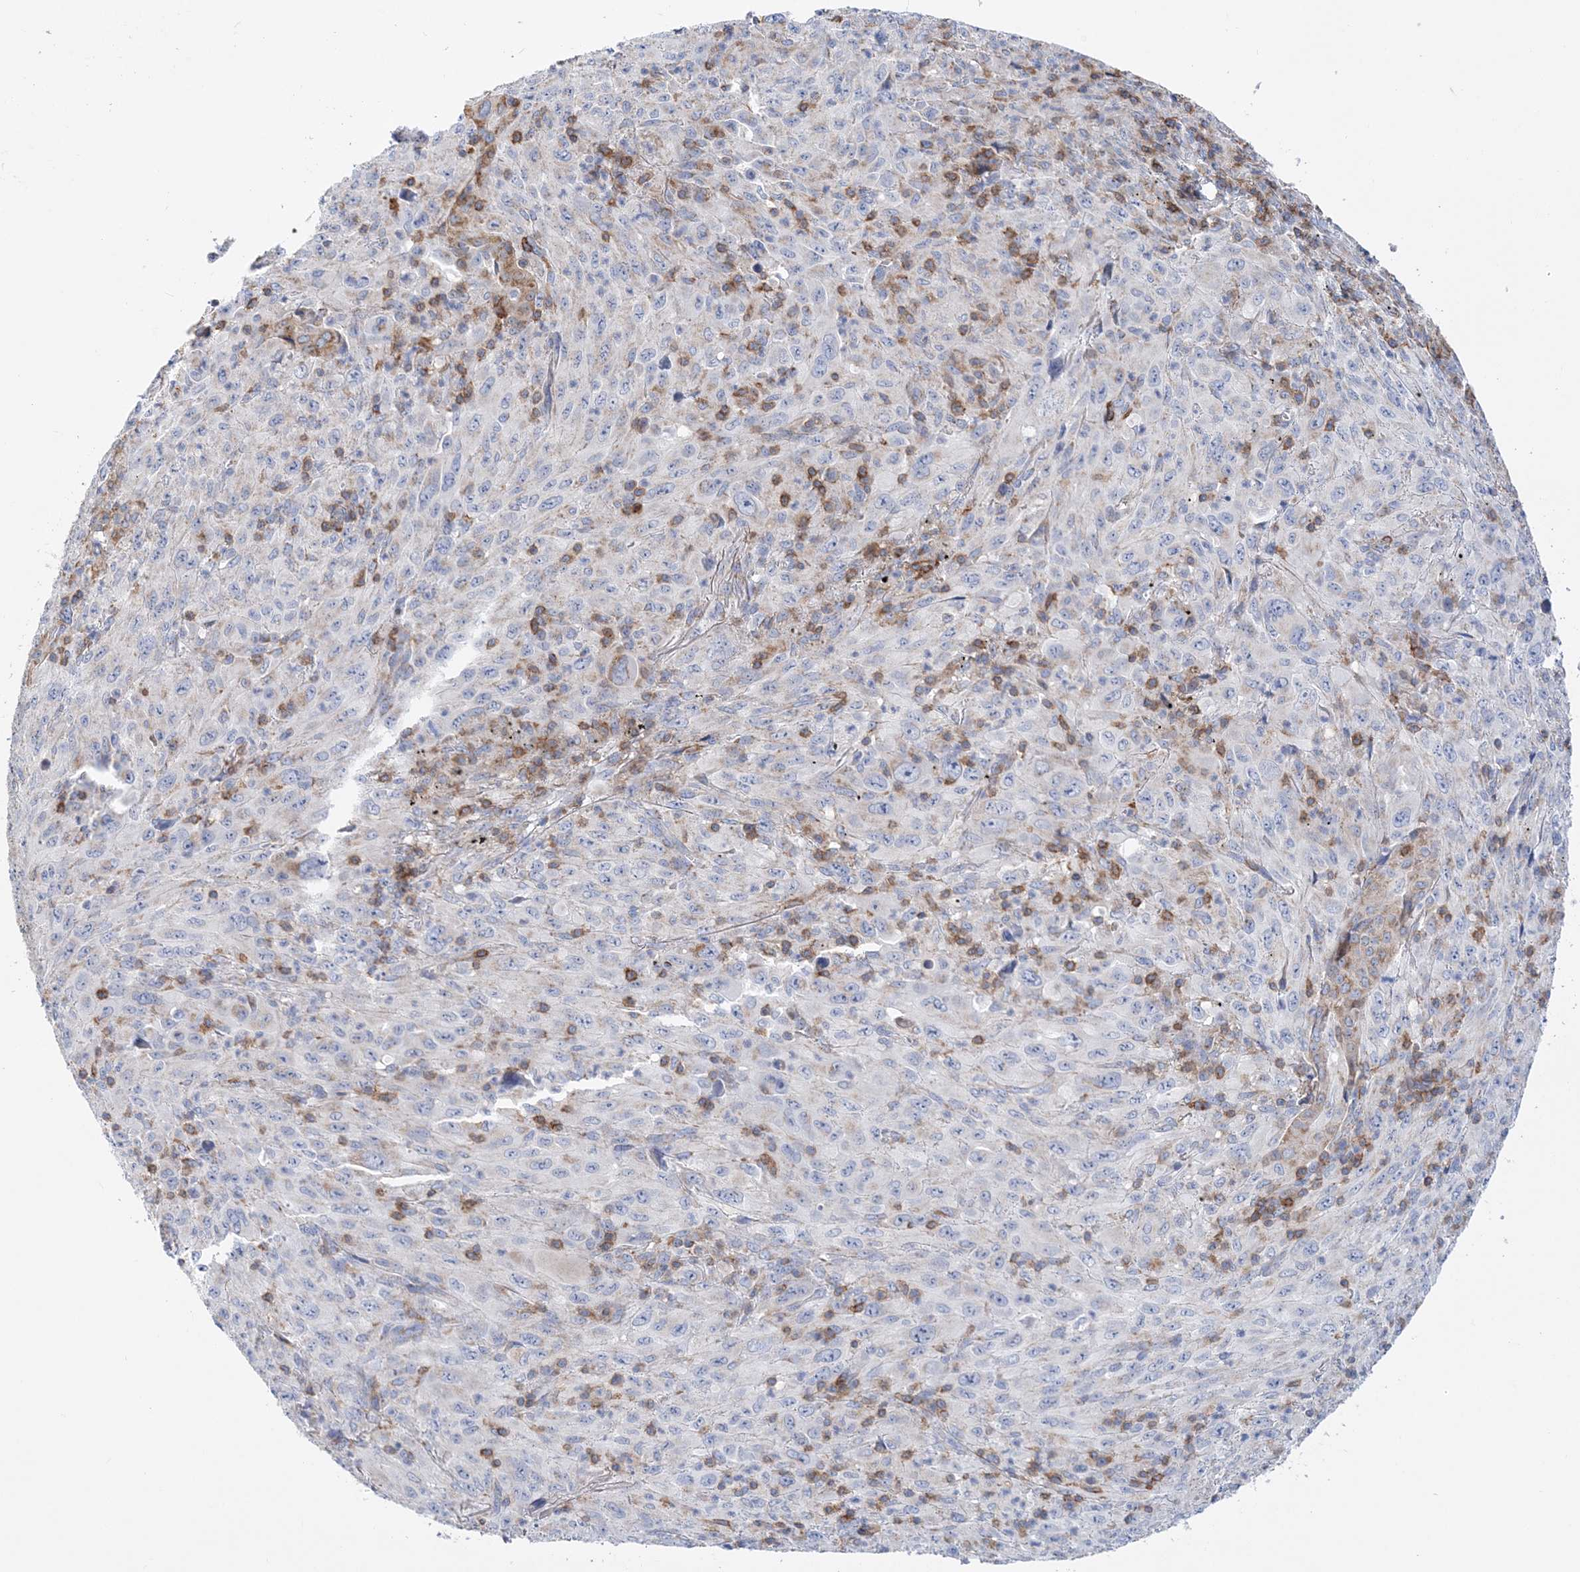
{"staining": {"intensity": "negative", "quantity": "none", "location": "none"}, "tissue": "melanoma", "cell_type": "Tumor cells", "image_type": "cancer", "snomed": [{"axis": "morphology", "description": "Malignant melanoma, Metastatic site"}, {"axis": "topography", "description": "Skin"}], "caption": "Tumor cells show no significant positivity in melanoma.", "gene": "TTC32", "patient": {"sex": "female", "age": 56}}